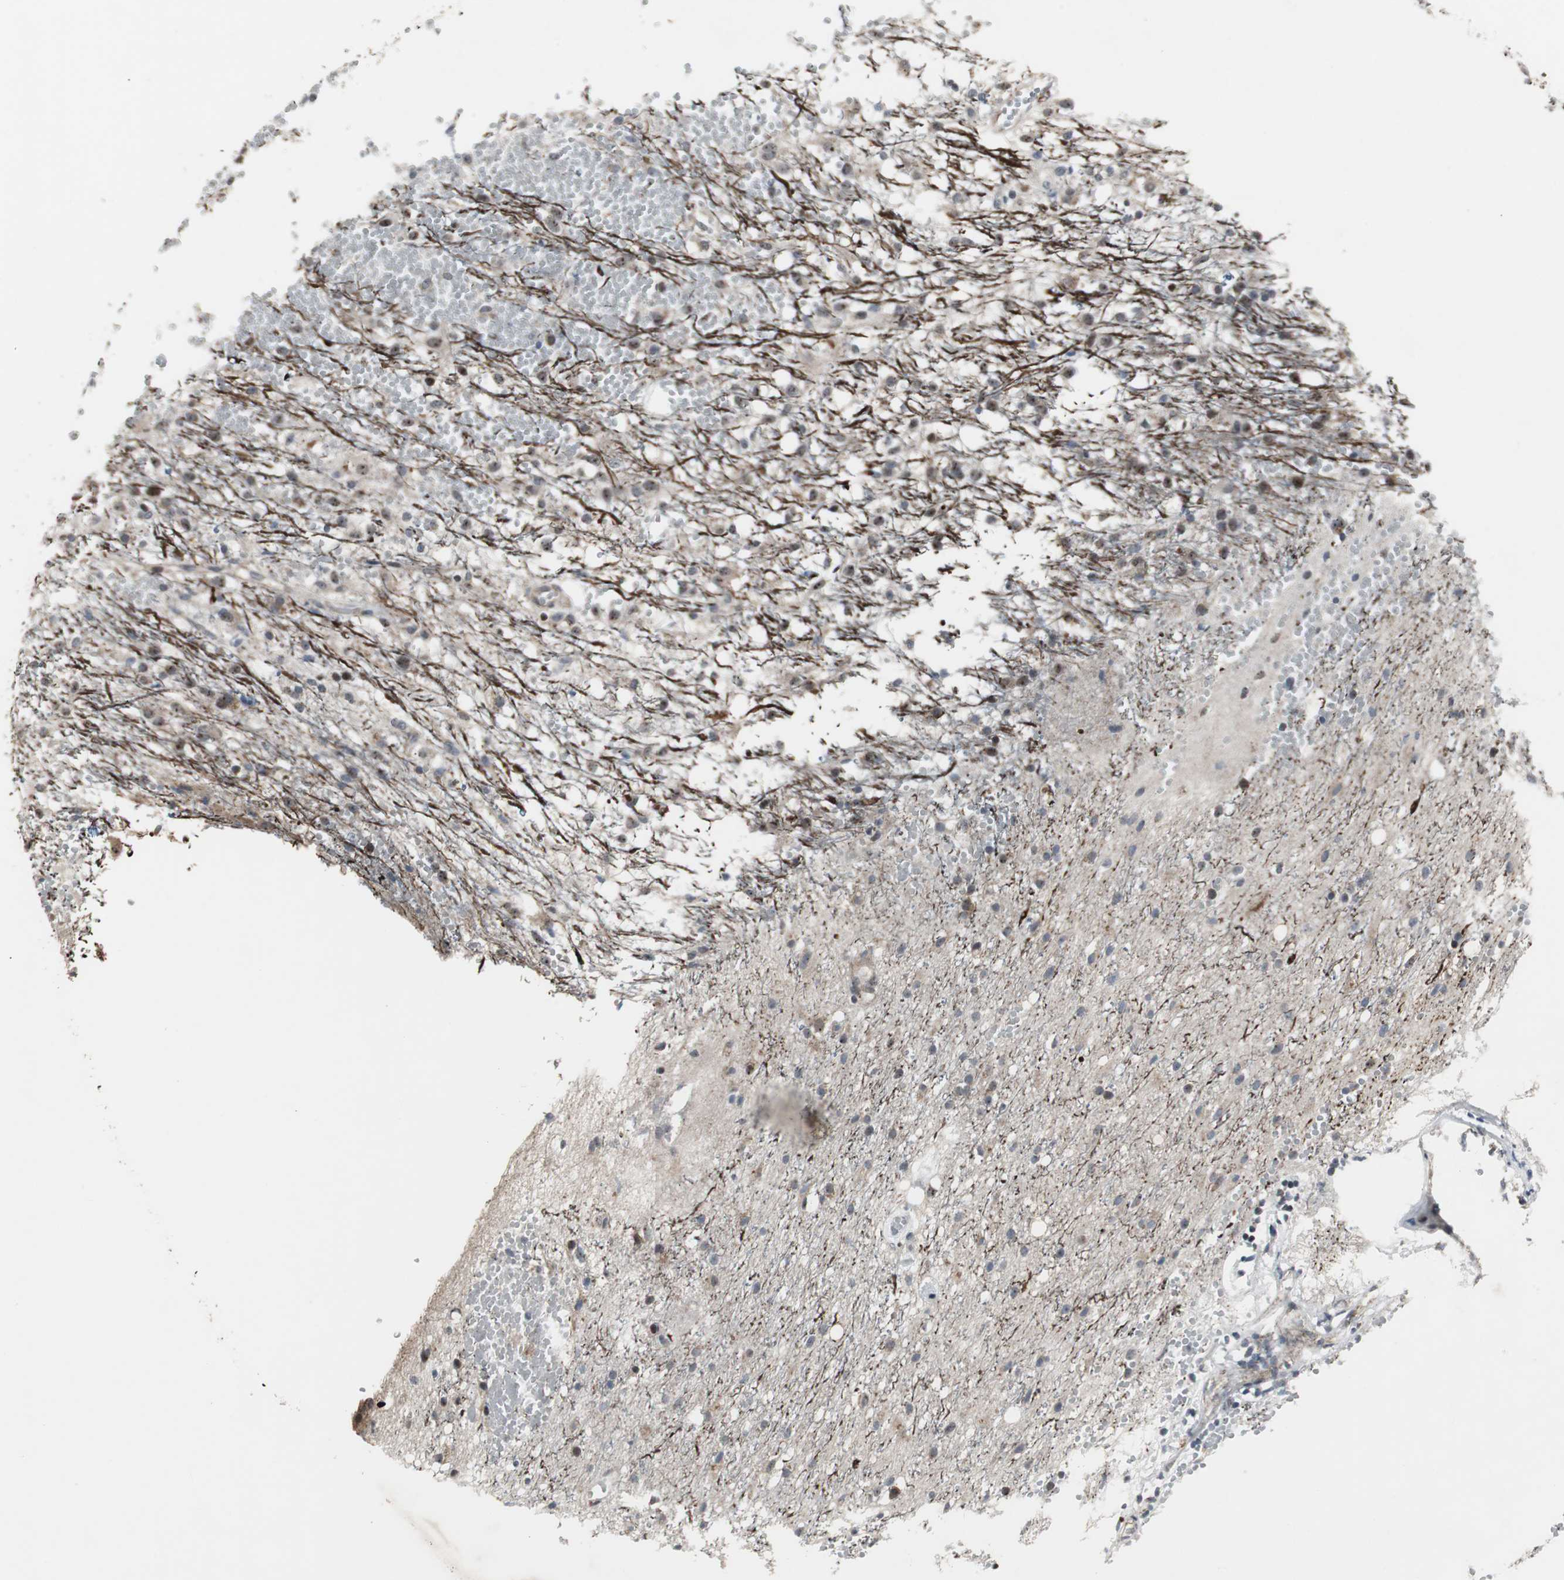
{"staining": {"intensity": "weak", "quantity": "25%-75%", "location": "cytoplasmic/membranous"}, "tissue": "glioma", "cell_type": "Tumor cells", "image_type": "cancer", "snomed": [{"axis": "morphology", "description": "Glioma, malignant, High grade"}, {"axis": "topography", "description": "Brain"}], "caption": "Tumor cells show low levels of weak cytoplasmic/membranous positivity in approximately 25%-75% of cells in malignant glioma (high-grade).", "gene": "MRPL40", "patient": {"sex": "female", "age": 59}}